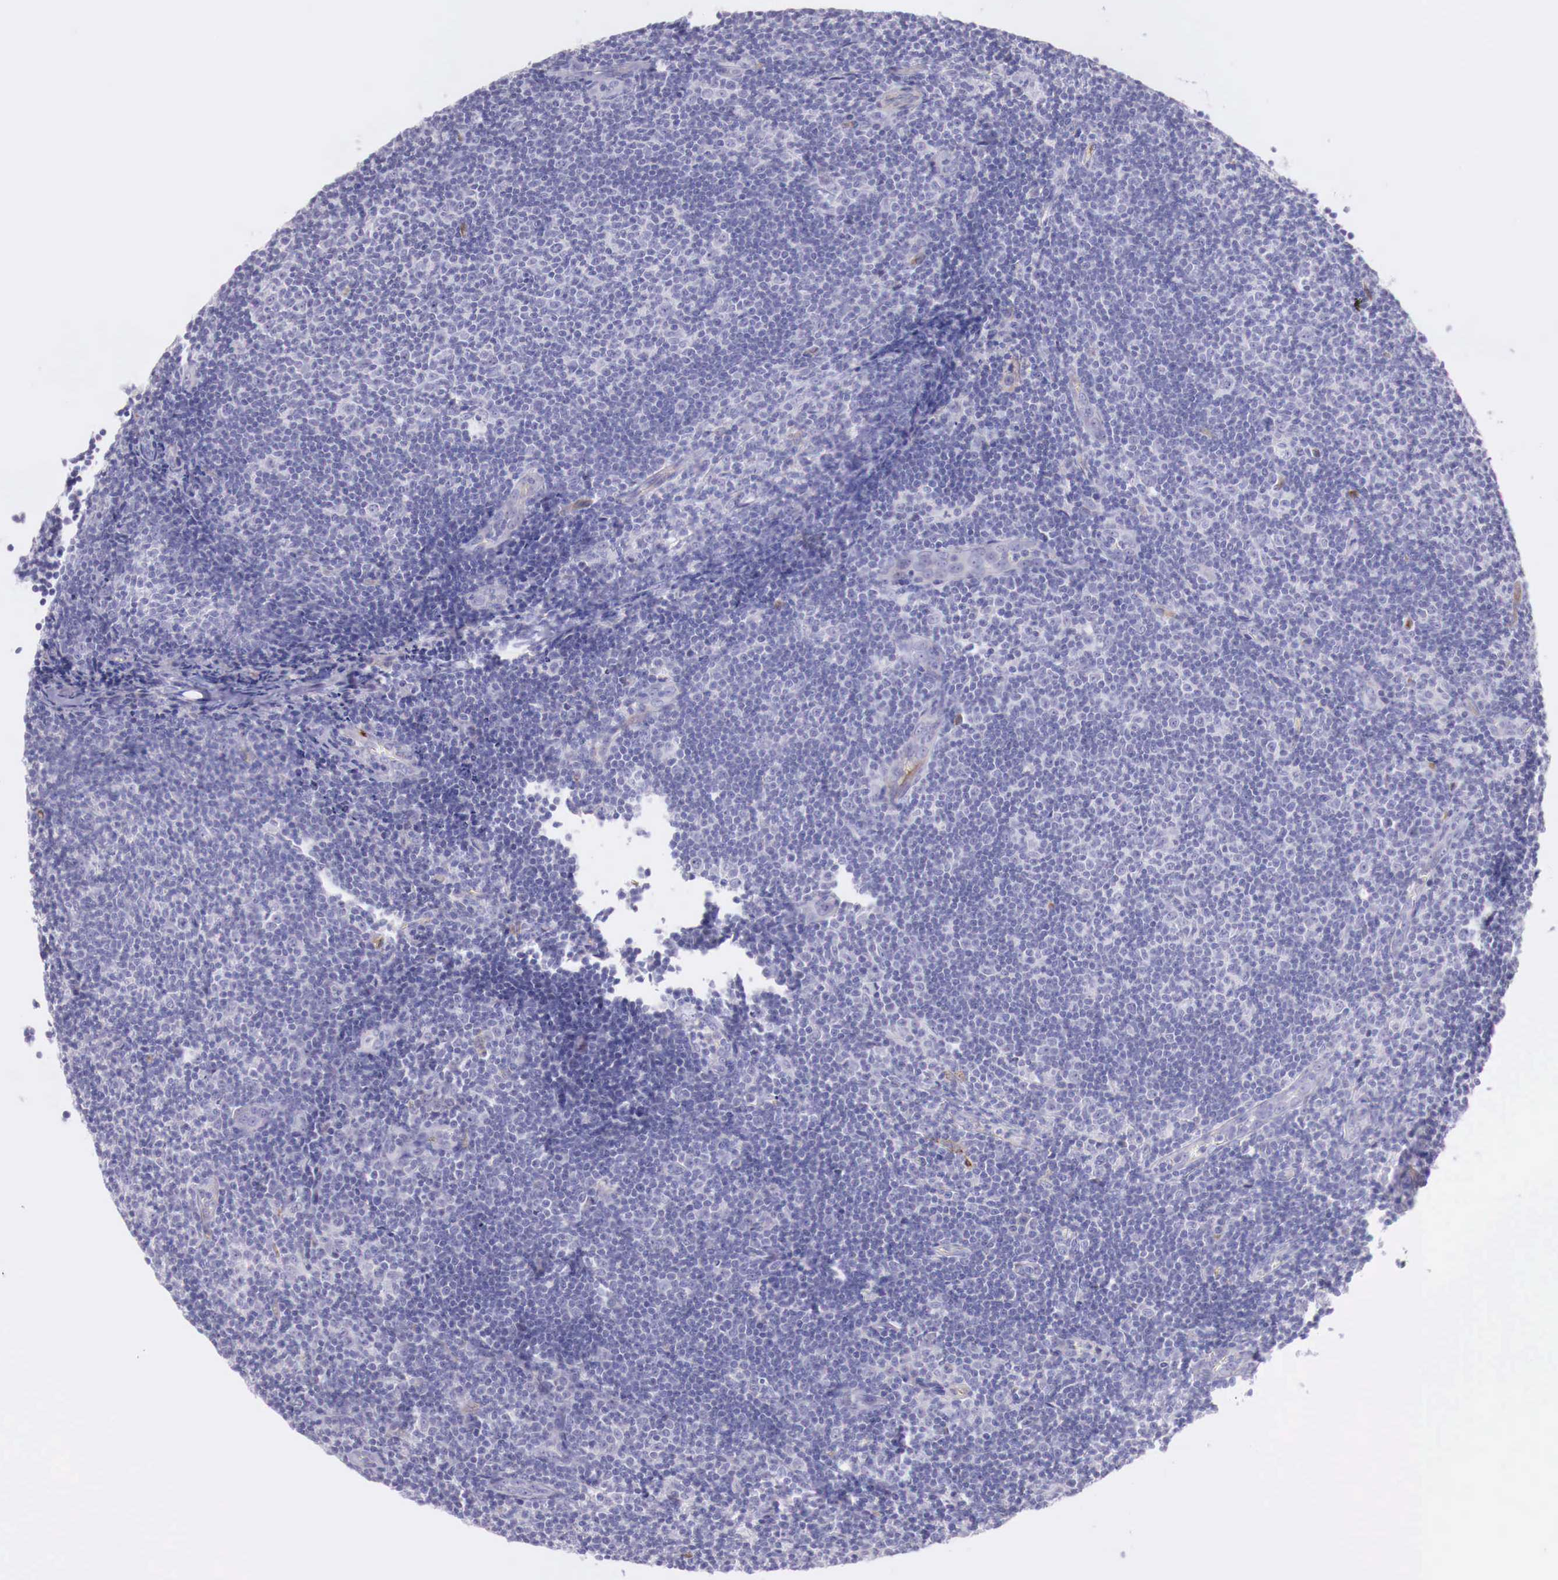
{"staining": {"intensity": "negative", "quantity": "none", "location": "none"}, "tissue": "lymphoma", "cell_type": "Tumor cells", "image_type": "cancer", "snomed": [{"axis": "morphology", "description": "Malignant lymphoma, non-Hodgkin's type, Low grade"}, {"axis": "topography", "description": "Lymph node"}], "caption": "High power microscopy photomicrograph of an IHC histopathology image of lymphoma, revealing no significant positivity in tumor cells.", "gene": "MSR1", "patient": {"sex": "male", "age": 49}}